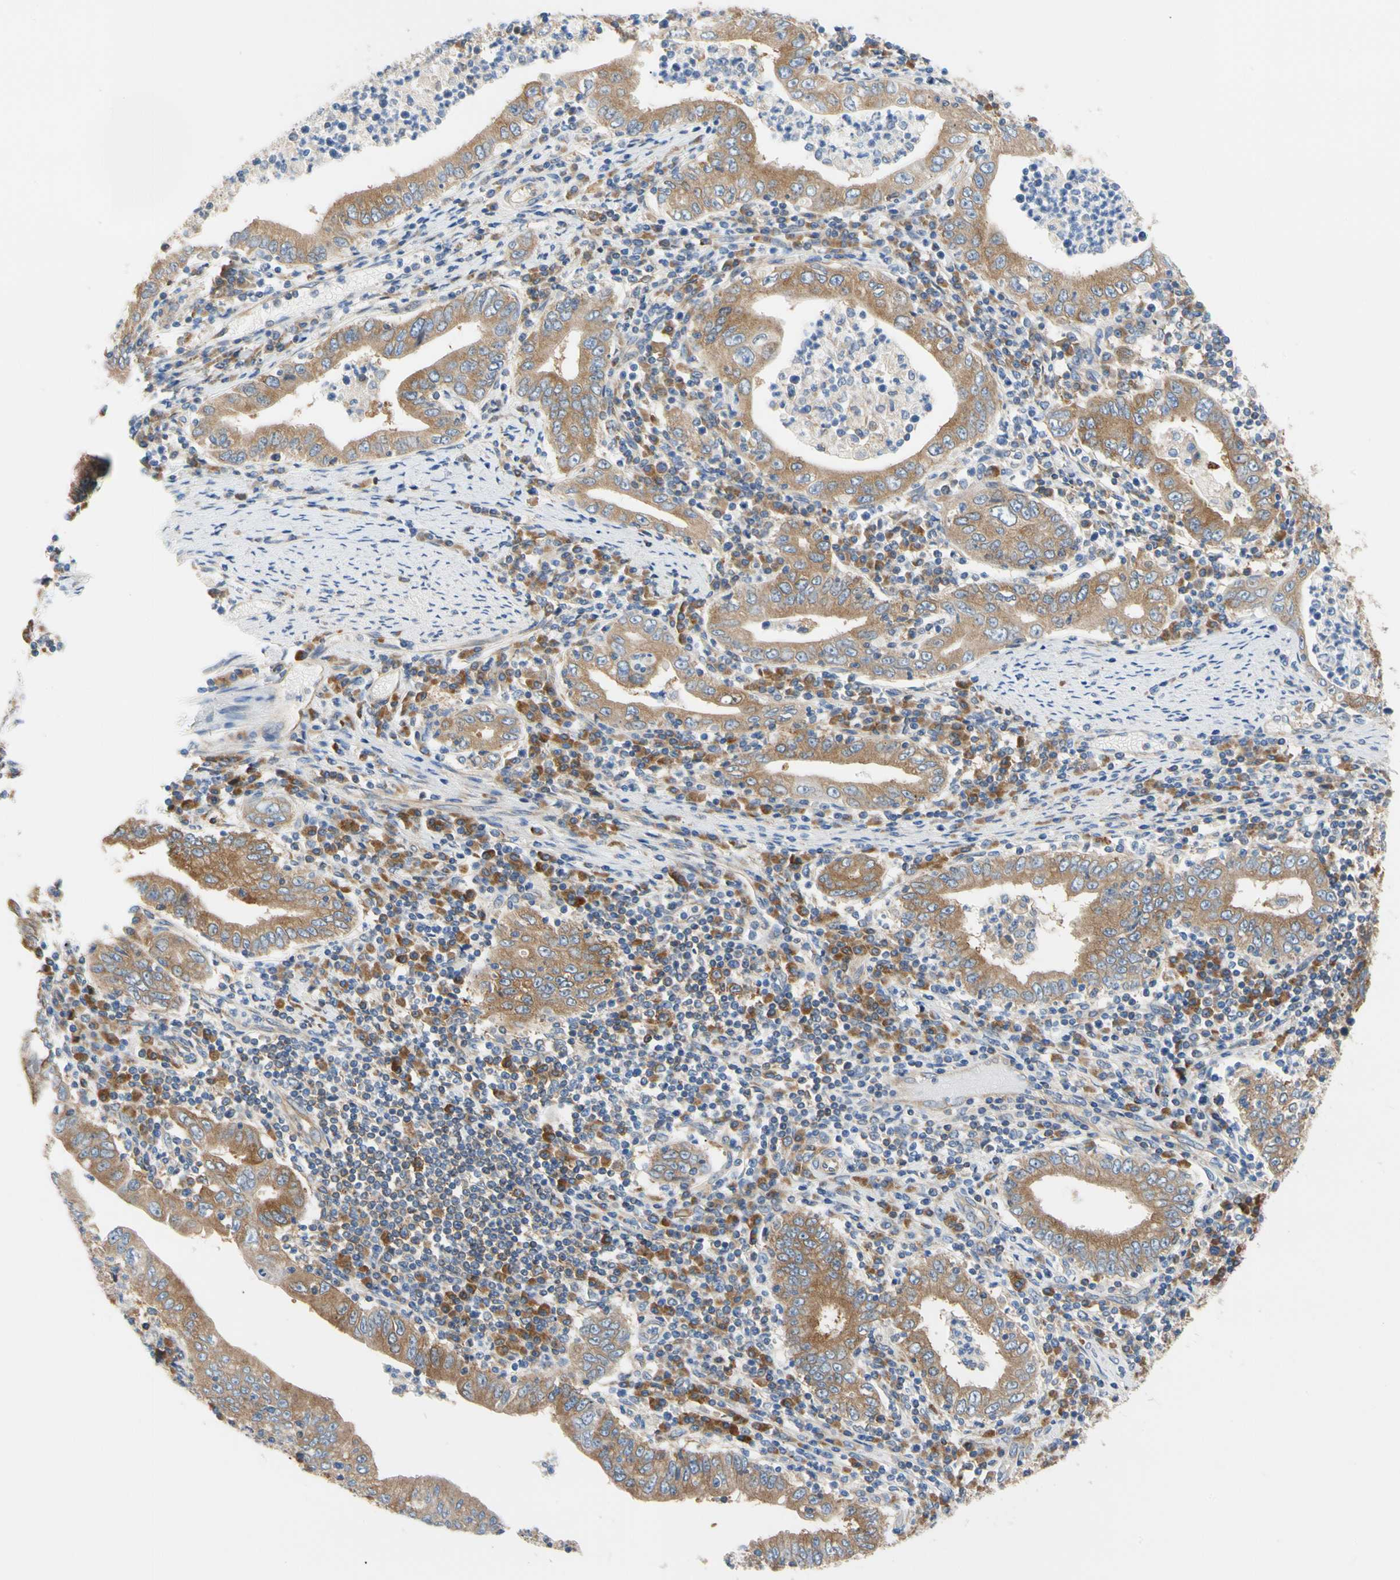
{"staining": {"intensity": "moderate", "quantity": ">75%", "location": "cytoplasmic/membranous"}, "tissue": "stomach cancer", "cell_type": "Tumor cells", "image_type": "cancer", "snomed": [{"axis": "morphology", "description": "Normal tissue, NOS"}, {"axis": "morphology", "description": "Adenocarcinoma, NOS"}, {"axis": "topography", "description": "Esophagus"}, {"axis": "topography", "description": "Stomach, upper"}, {"axis": "topography", "description": "Peripheral nerve tissue"}], "caption": "This image reveals immunohistochemistry (IHC) staining of adenocarcinoma (stomach), with medium moderate cytoplasmic/membranous staining in about >75% of tumor cells.", "gene": "GPHN", "patient": {"sex": "male", "age": 62}}